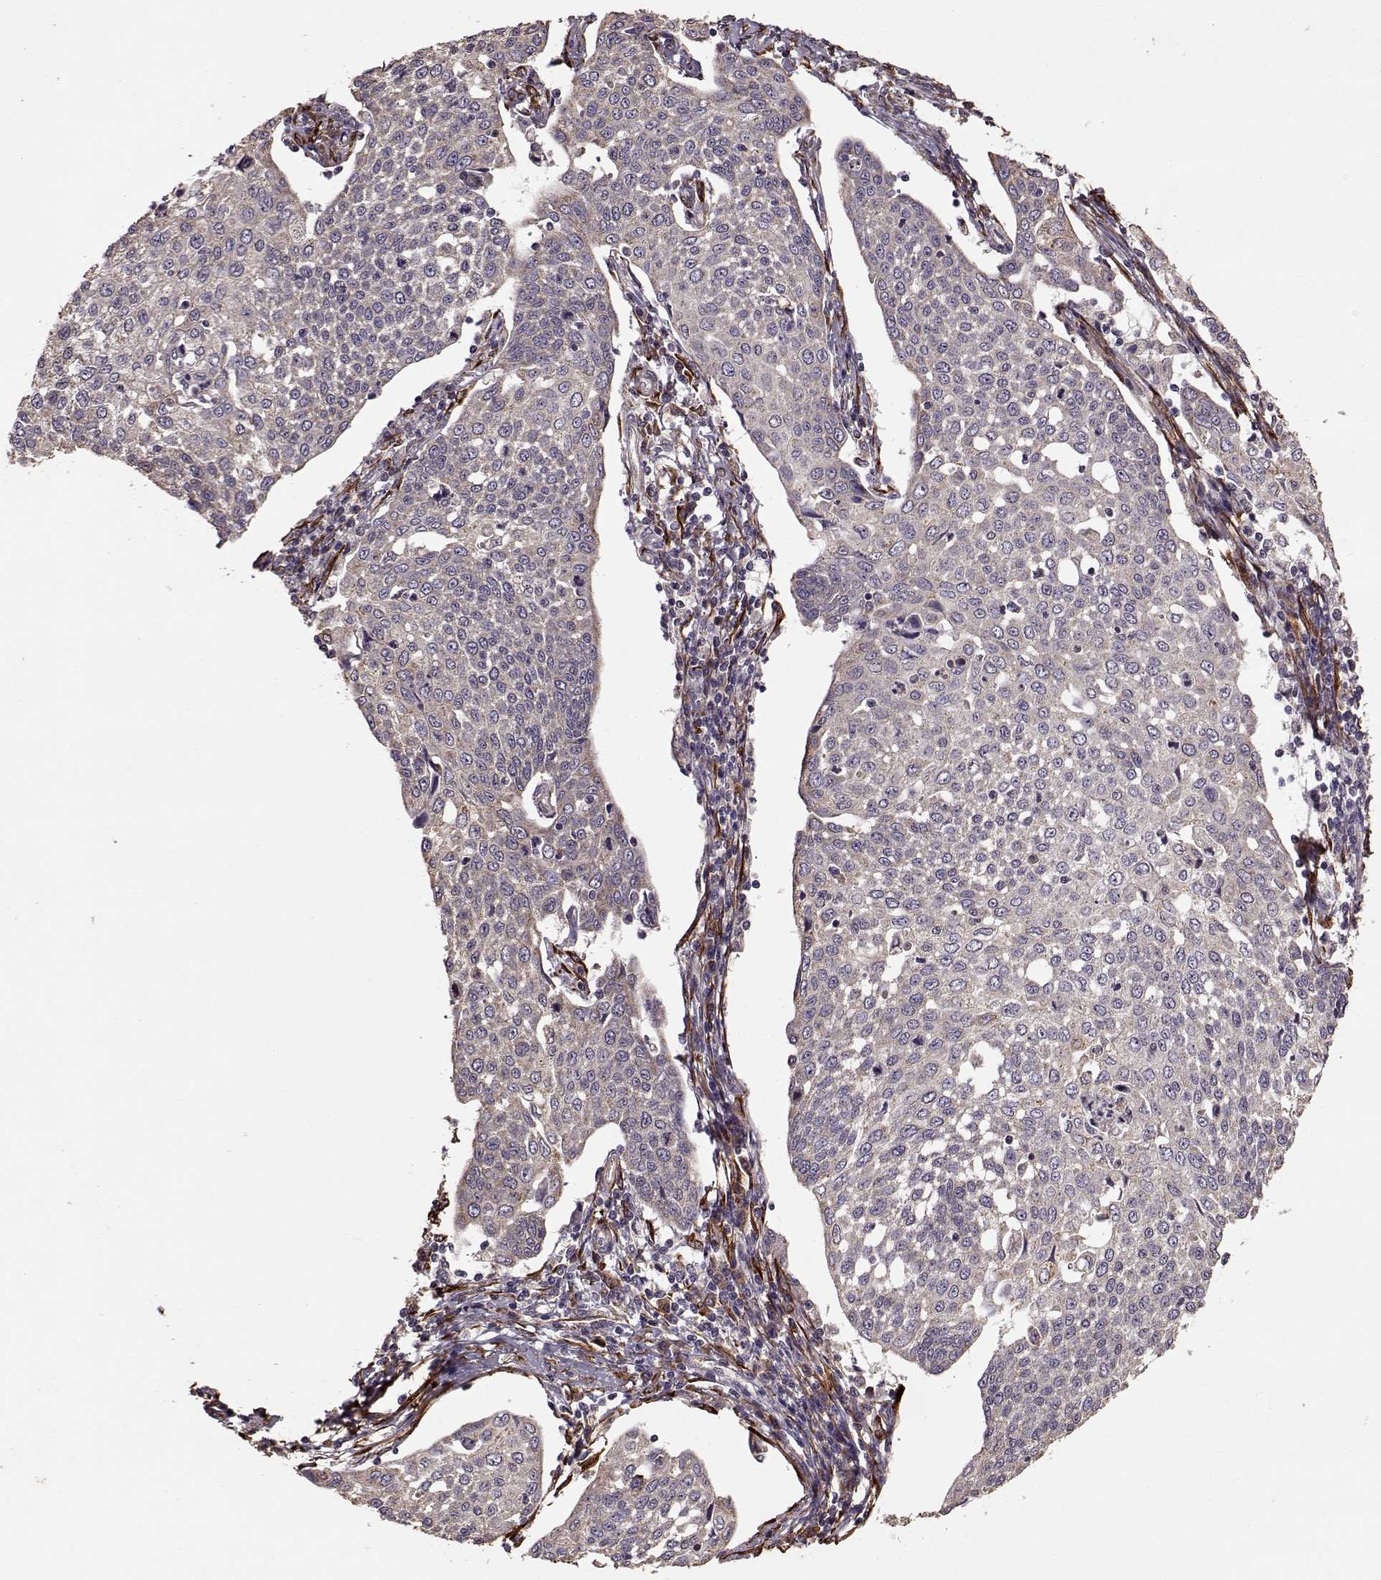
{"staining": {"intensity": "weak", "quantity": "<25%", "location": "cytoplasmic/membranous"}, "tissue": "cervical cancer", "cell_type": "Tumor cells", "image_type": "cancer", "snomed": [{"axis": "morphology", "description": "Squamous cell carcinoma, NOS"}, {"axis": "topography", "description": "Cervix"}], "caption": "The image displays no staining of tumor cells in cervical cancer (squamous cell carcinoma).", "gene": "IMMP1L", "patient": {"sex": "female", "age": 34}}